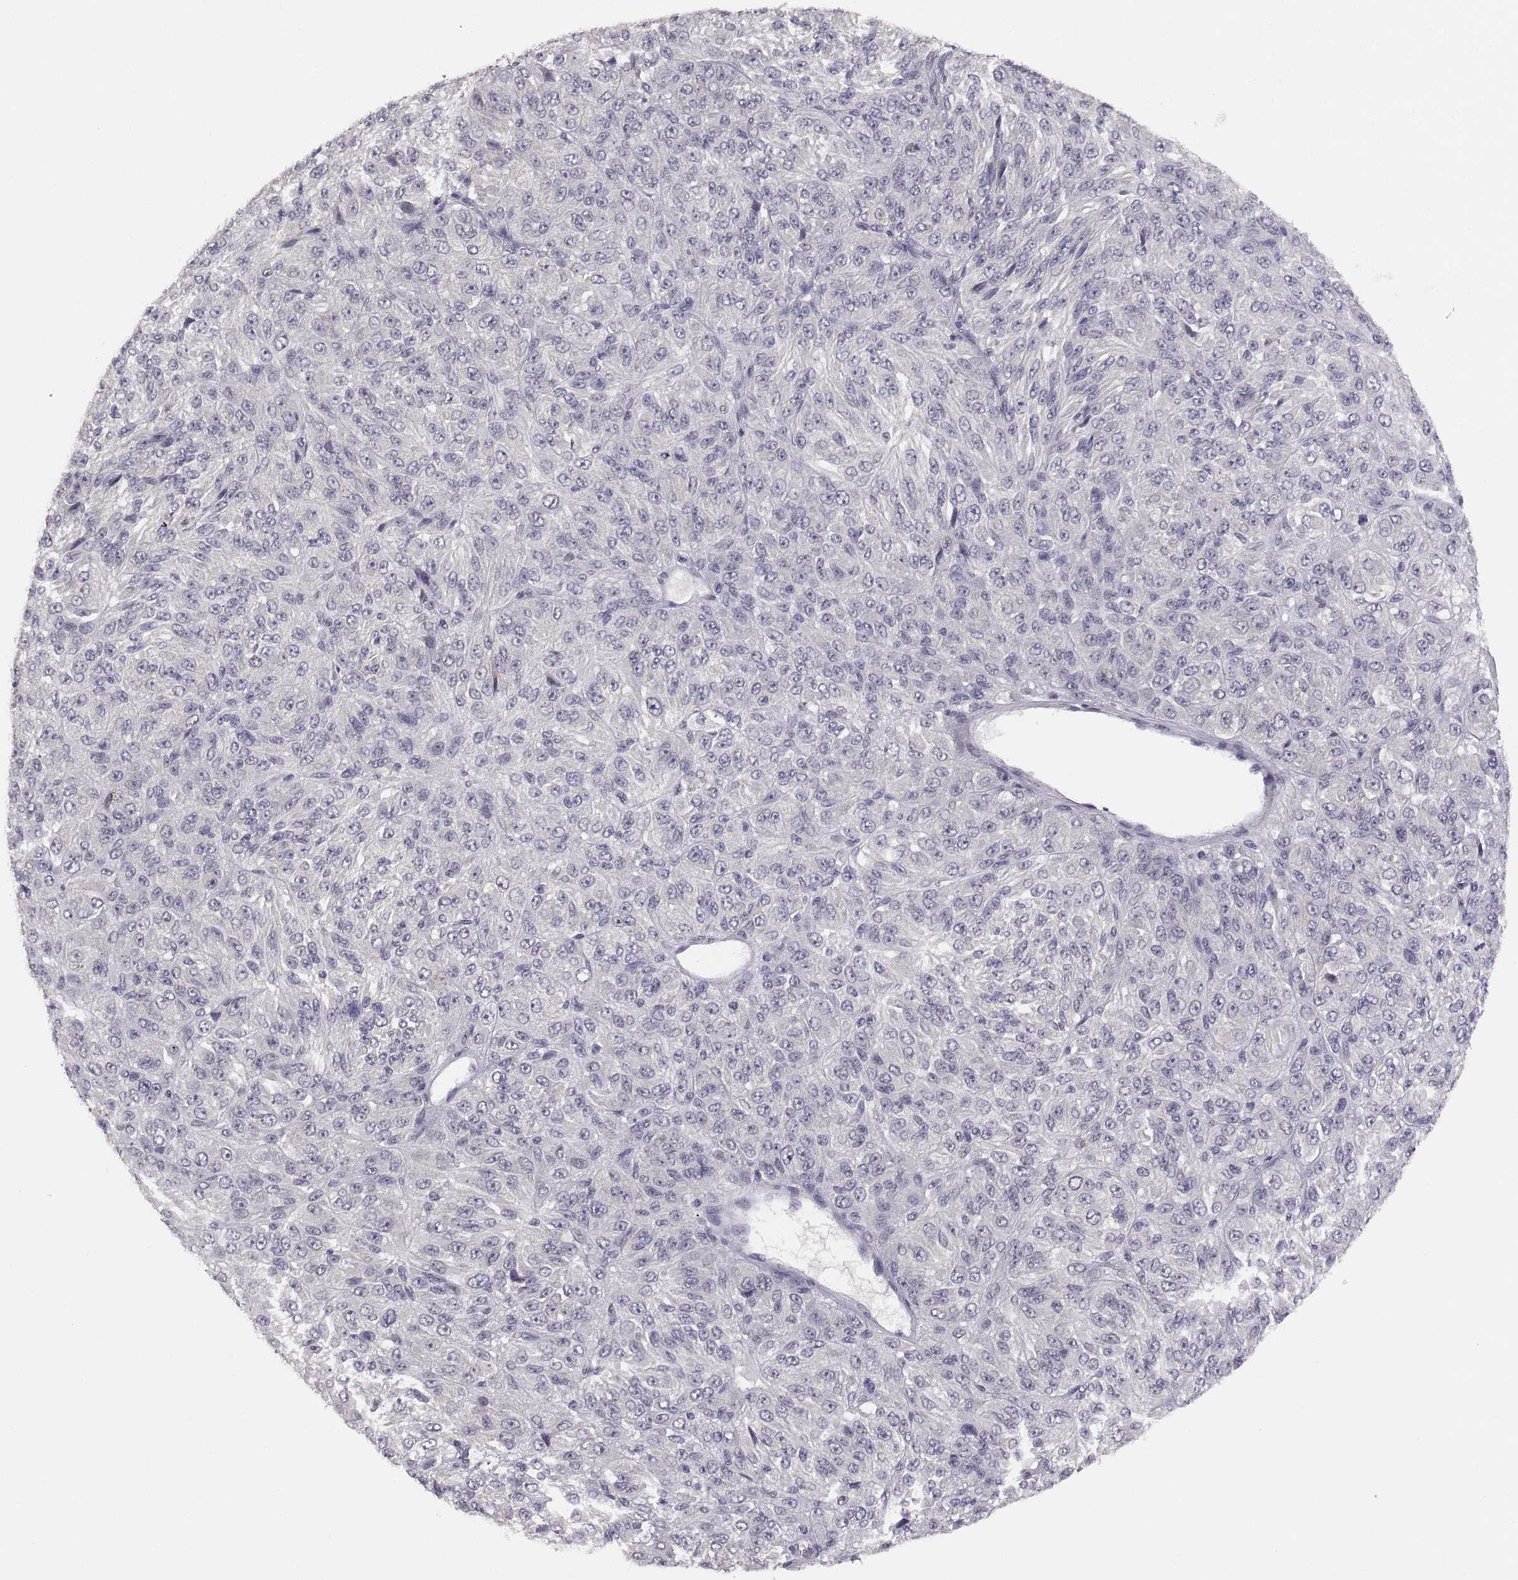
{"staining": {"intensity": "negative", "quantity": "none", "location": "none"}, "tissue": "melanoma", "cell_type": "Tumor cells", "image_type": "cancer", "snomed": [{"axis": "morphology", "description": "Malignant melanoma, Metastatic site"}, {"axis": "topography", "description": "Brain"}], "caption": "Image shows no protein positivity in tumor cells of melanoma tissue.", "gene": "CDH2", "patient": {"sex": "female", "age": 56}}